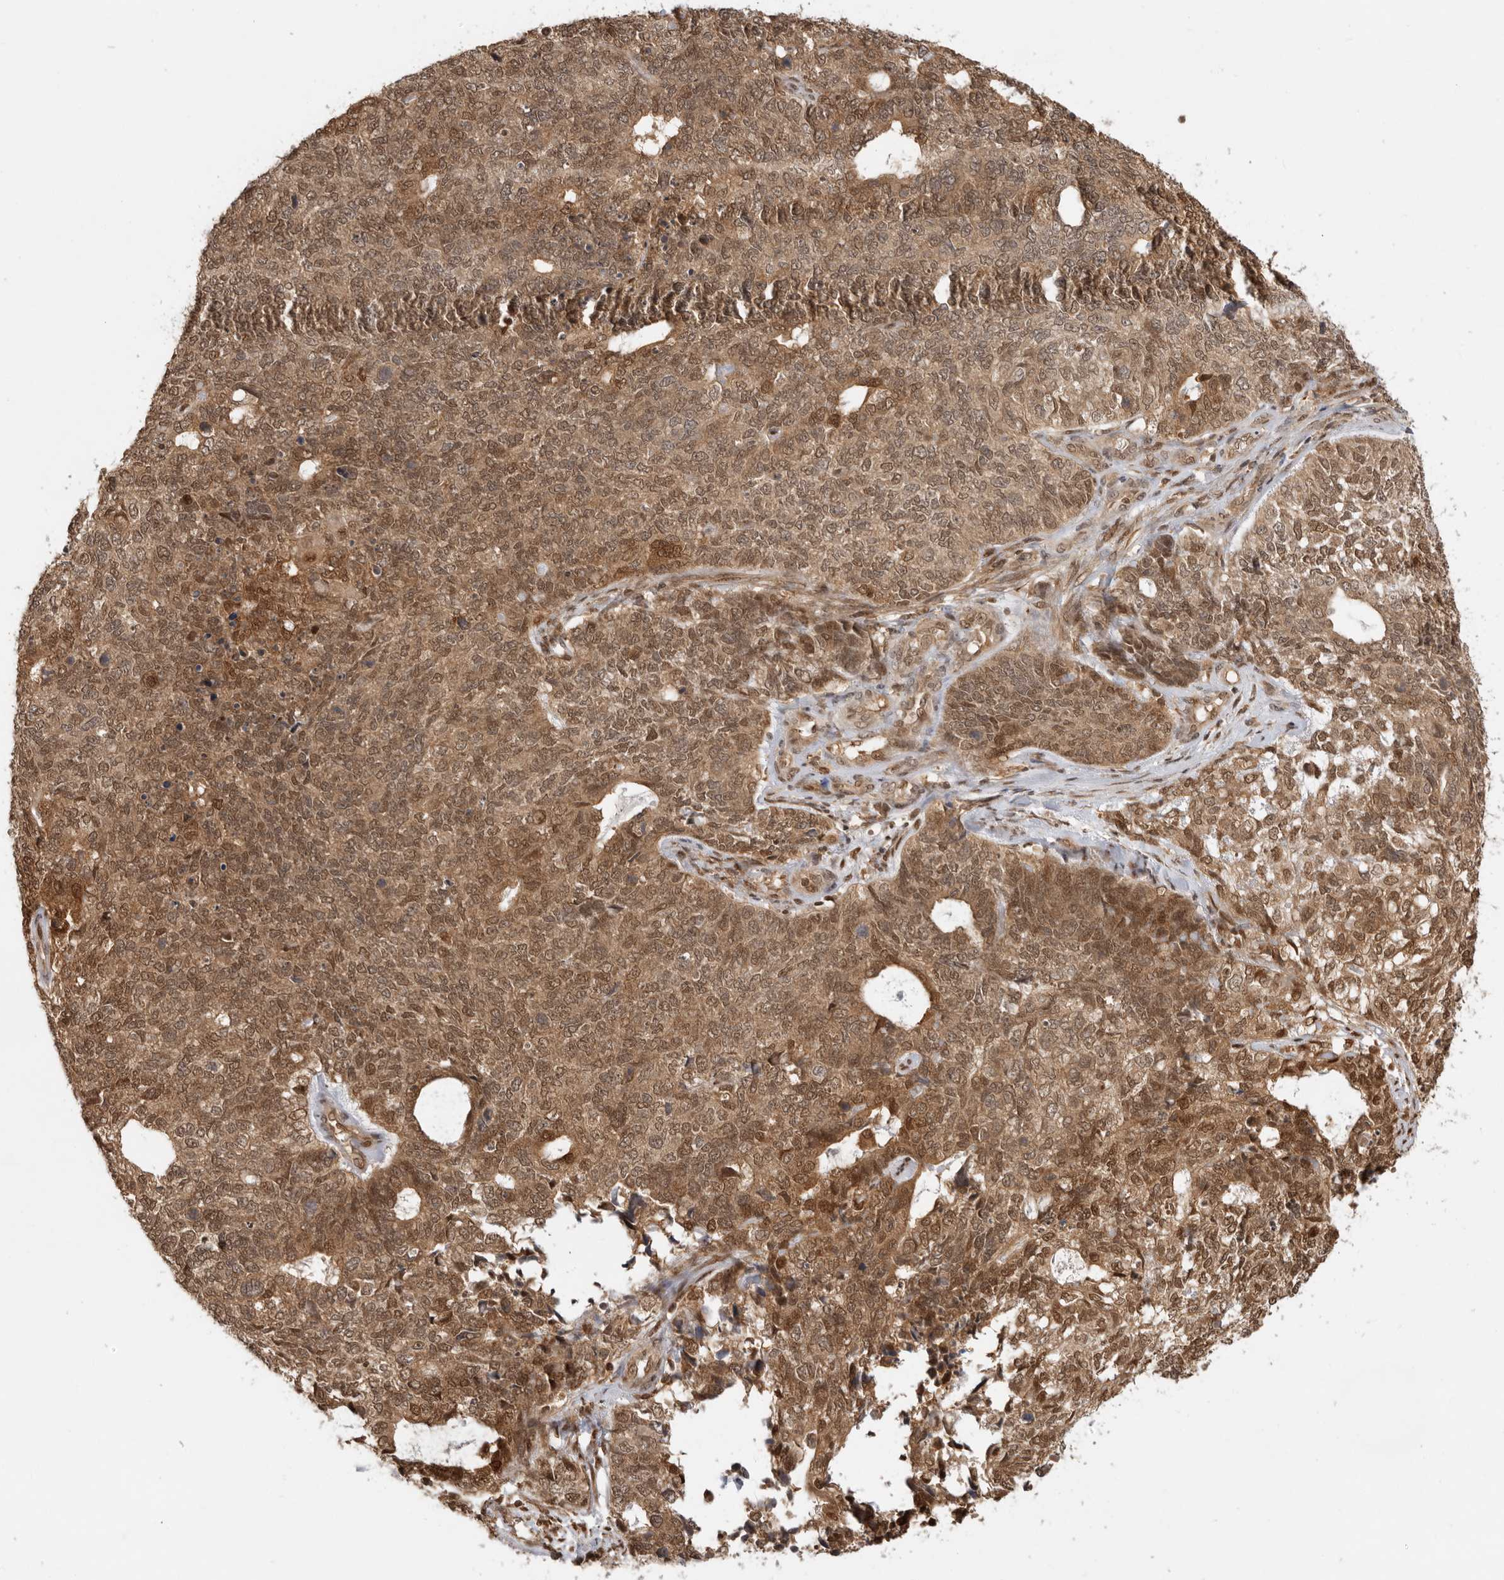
{"staining": {"intensity": "moderate", "quantity": ">75%", "location": "cytoplasmic/membranous,nuclear"}, "tissue": "cervical cancer", "cell_type": "Tumor cells", "image_type": "cancer", "snomed": [{"axis": "morphology", "description": "Squamous cell carcinoma, NOS"}, {"axis": "topography", "description": "Cervix"}], "caption": "A brown stain highlights moderate cytoplasmic/membranous and nuclear expression of a protein in human cervical cancer (squamous cell carcinoma) tumor cells. The staining was performed using DAB to visualize the protein expression in brown, while the nuclei were stained in blue with hematoxylin (Magnification: 20x).", "gene": "ADPRS", "patient": {"sex": "female", "age": 63}}